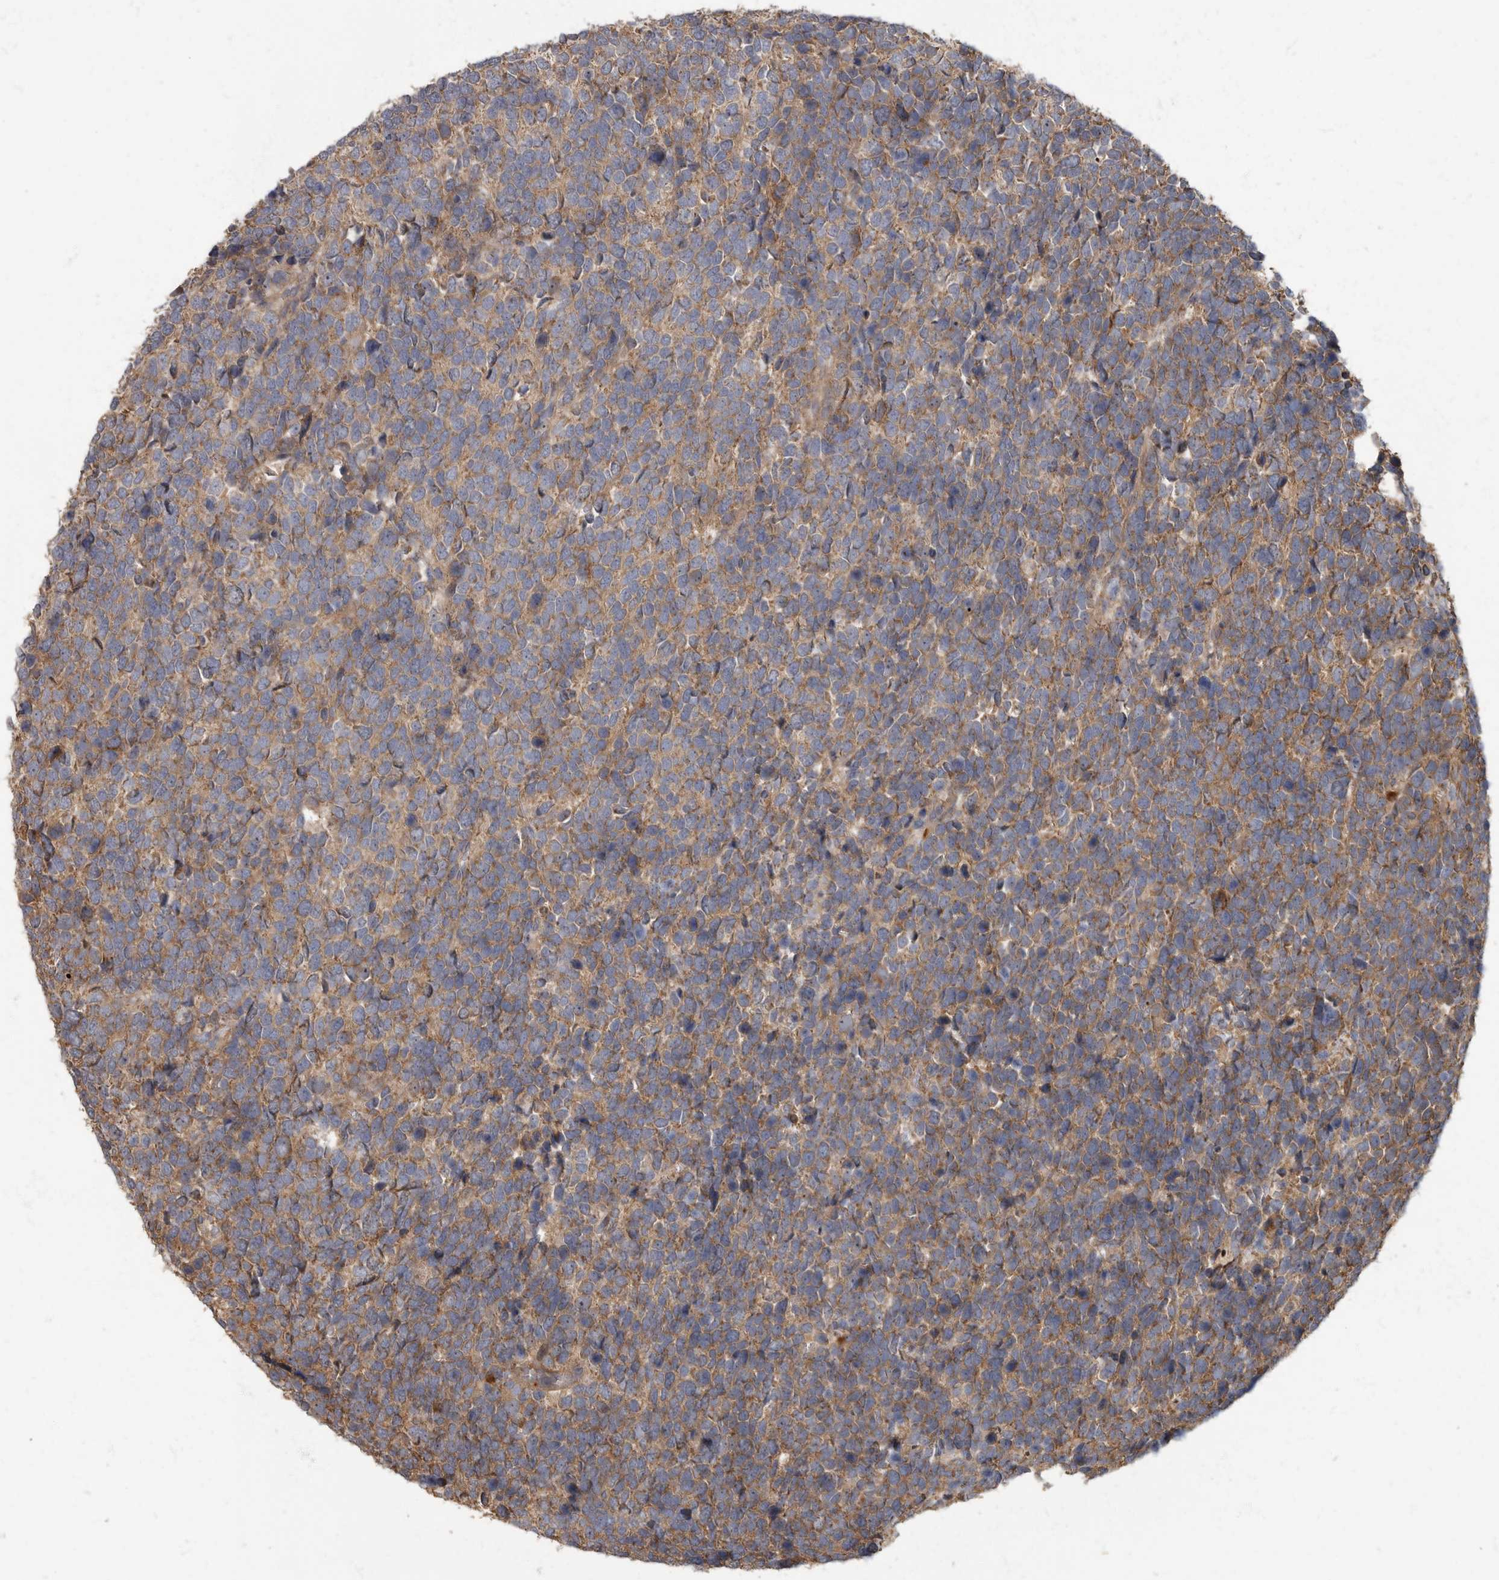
{"staining": {"intensity": "moderate", "quantity": ">75%", "location": "cytoplasmic/membranous"}, "tissue": "urothelial cancer", "cell_type": "Tumor cells", "image_type": "cancer", "snomed": [{"axis": "morphology", "description": "Urothelial carcinoma, High grade"}, {"axis": "topography", "description": "Urinary bladder"}], "caption": "This image exhibits IHC staining of urothelial cancer, with medium moderate cytoplasmic/membranous expression in approximately >75% of tumor cells.", "gene": "DAAM1", "patient": {"sex": "female", "age": 82}}